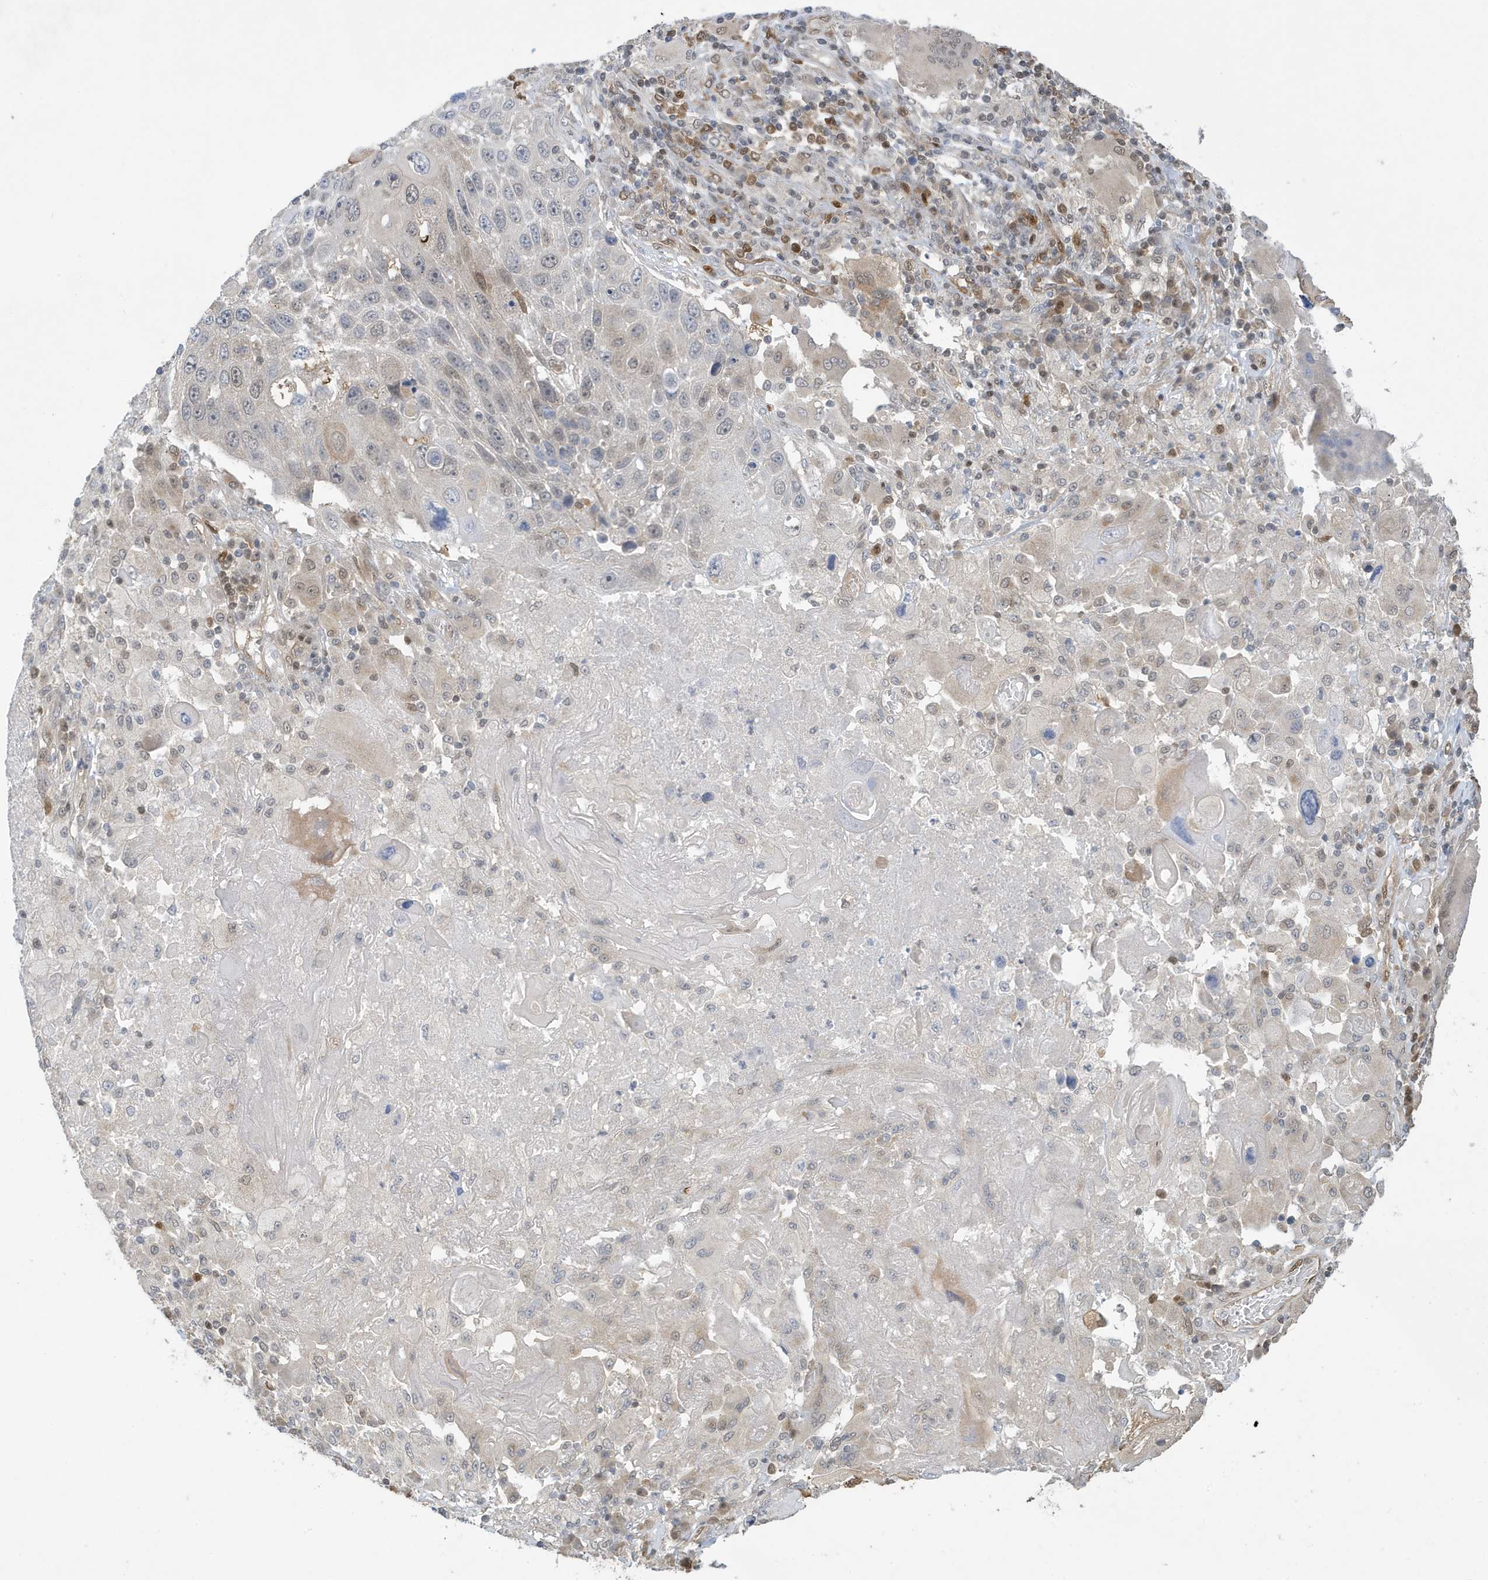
{"staining": {"intensity": "moderate", "quantity": "<25%", "location": "nuclear"}, "tissue": "lung cancer", "cell_type": "Tumor cells", "image_type": "cancer", "snomed": [{"axis": "morphology", "description": "Squamous cell carcinoma, NOS"}, {"axis": "topography", "description": "Lung"}], "caption": "IHC staining of lung squamous cell carcinoma, which displays low levels of moderate nuclear expression in about <25% of tumor cells indicating moderate nuclear protein expression. The staining was performed using DAB (3,3'-diaminobenzidine) (brown) for protein detection and nuclei were counterstained in hematoxylin (blue).", "gene": "NCOA7", "patient": {"sex": "male", "age": 61}}